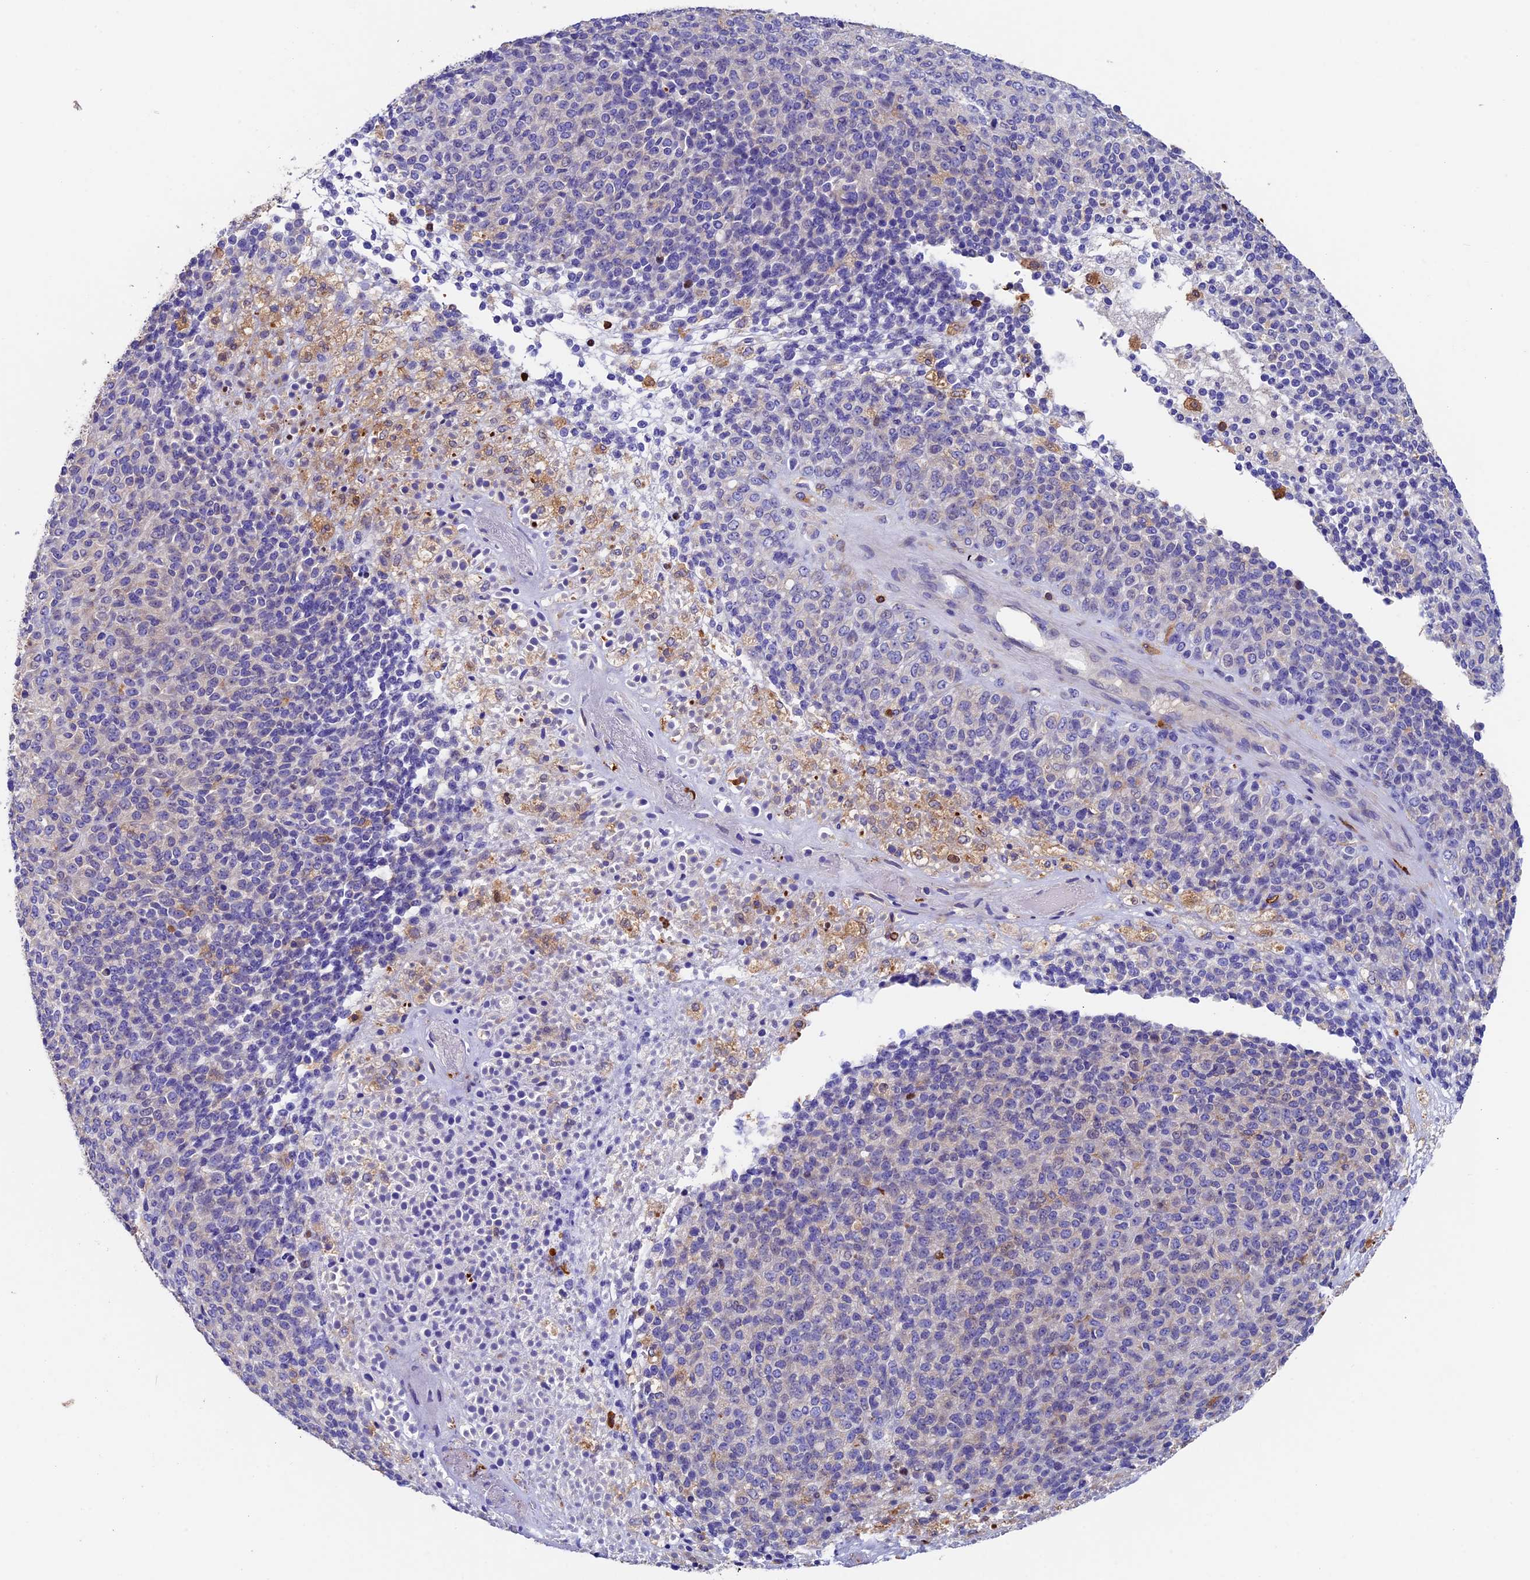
{"staining": {"intensity": "negative", "quantity": "none", "location": "none"}, "tissue": "melanoma", "cell_type": "Tumor cells", "image_type": "cancer", "snomed": [{"axis": "morphology", "description": "Malignant melanoma, Metastatic site"}, {"axis": "topography", "description": "Brain"}], "caption": "DAB immunohistochemical staining of human melanoma demonstrates no significant expression in tumor cells.", "gene": "ADAT1", "patient": {"sex": "female", "age": 56}}